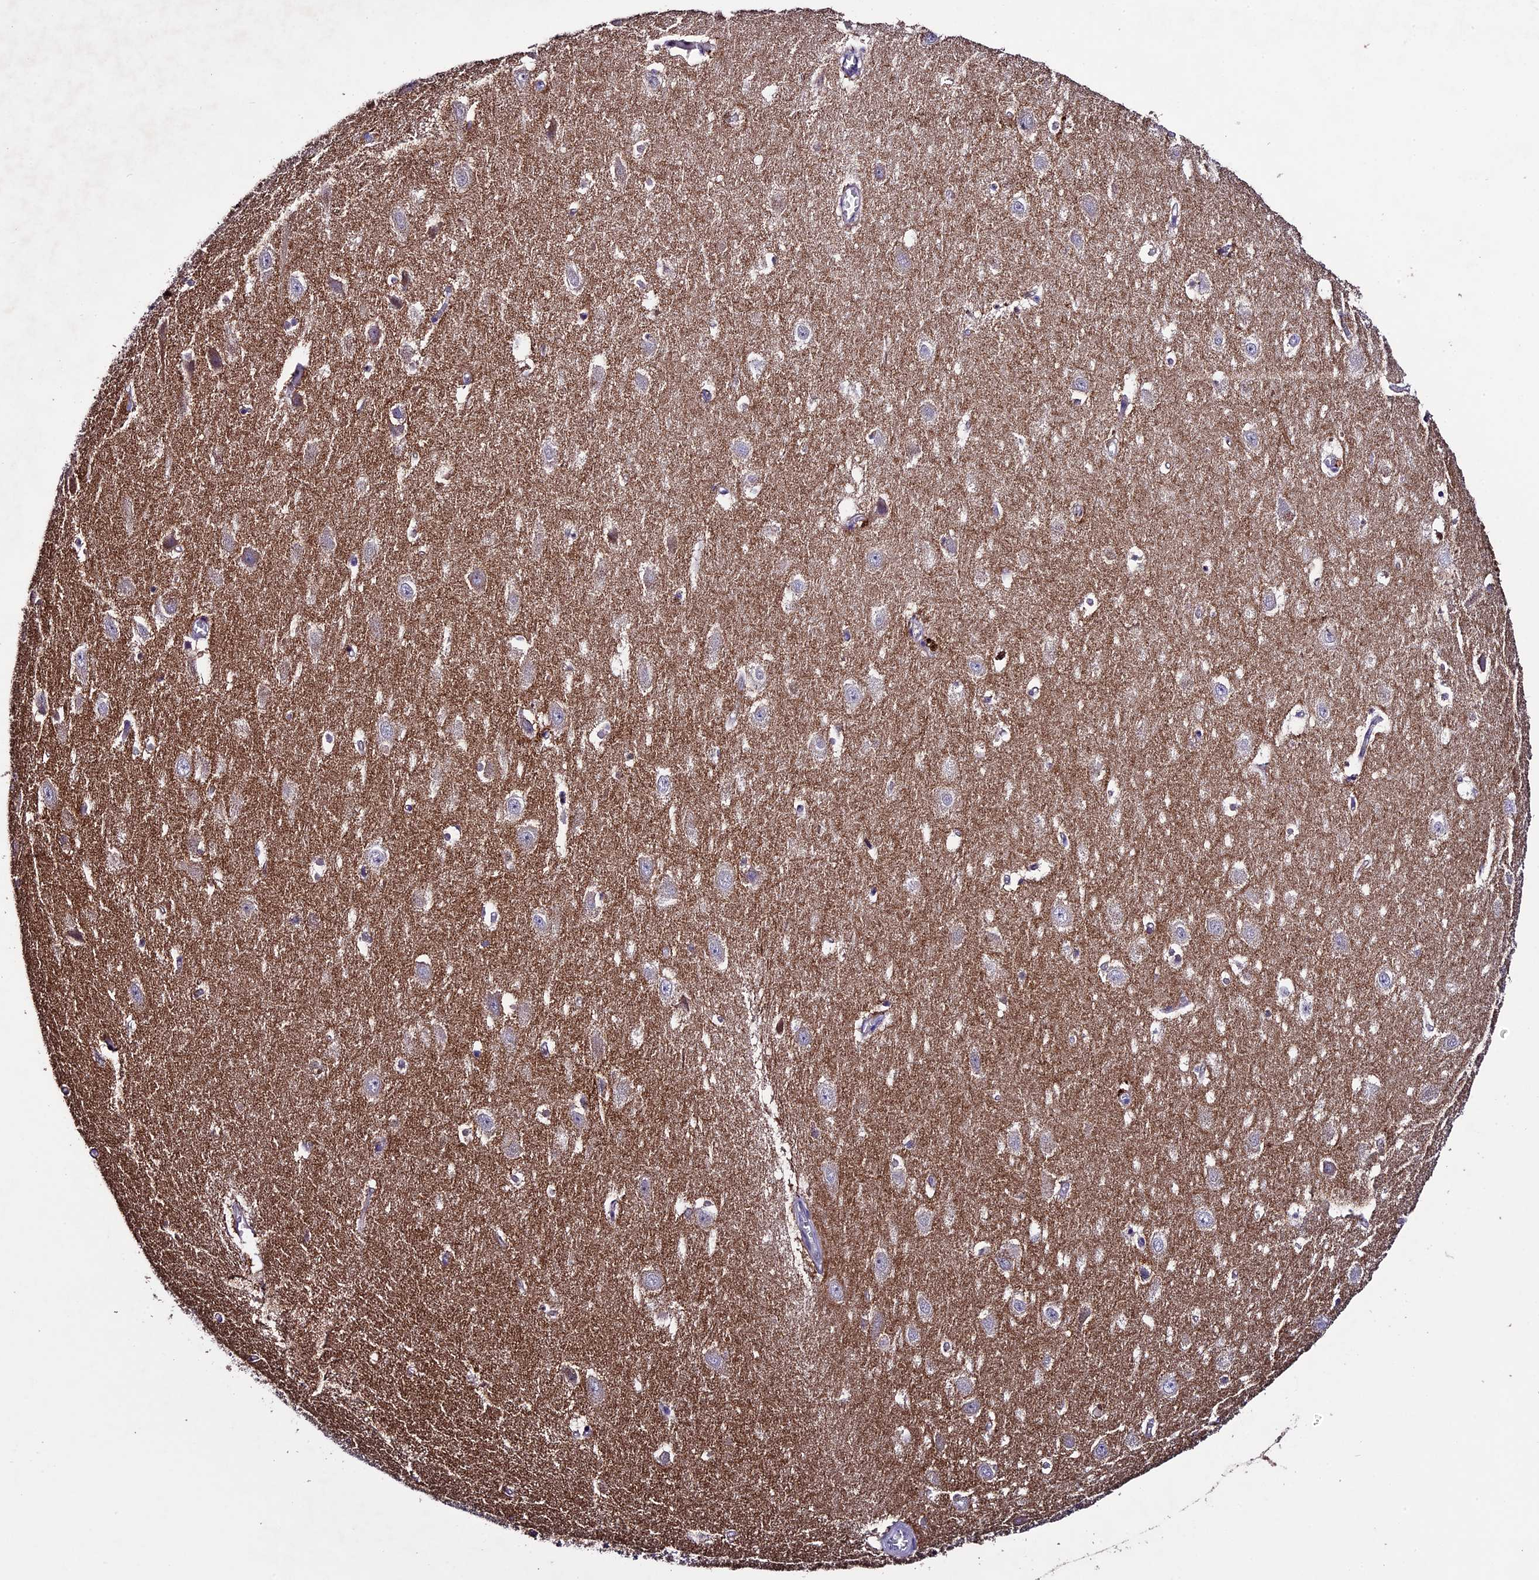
{"staining": {"intensity": "weak", "quantity": "<25%", "location": "cytoplasmic/membranous"}, "tissue": "hippocampus", "cell_type": "Glial cells", "image_type": "normal", "snomed": [{"axis": "morphology", "description": "Normal tissue, NOS"}, {"axis": "topography", "description": "Hippocampus"}], "caption": "Immunohistochemistry (IHC) of normal hippocampus displays no expression in glial cells. (DAB (3,3'-diaminobenzidine) immunohistochemistry (IHC) visualized using brightfield microscopy, high magnification).", "gene": "DIS3L", "patient": {"sex": "female", "age": 64}}